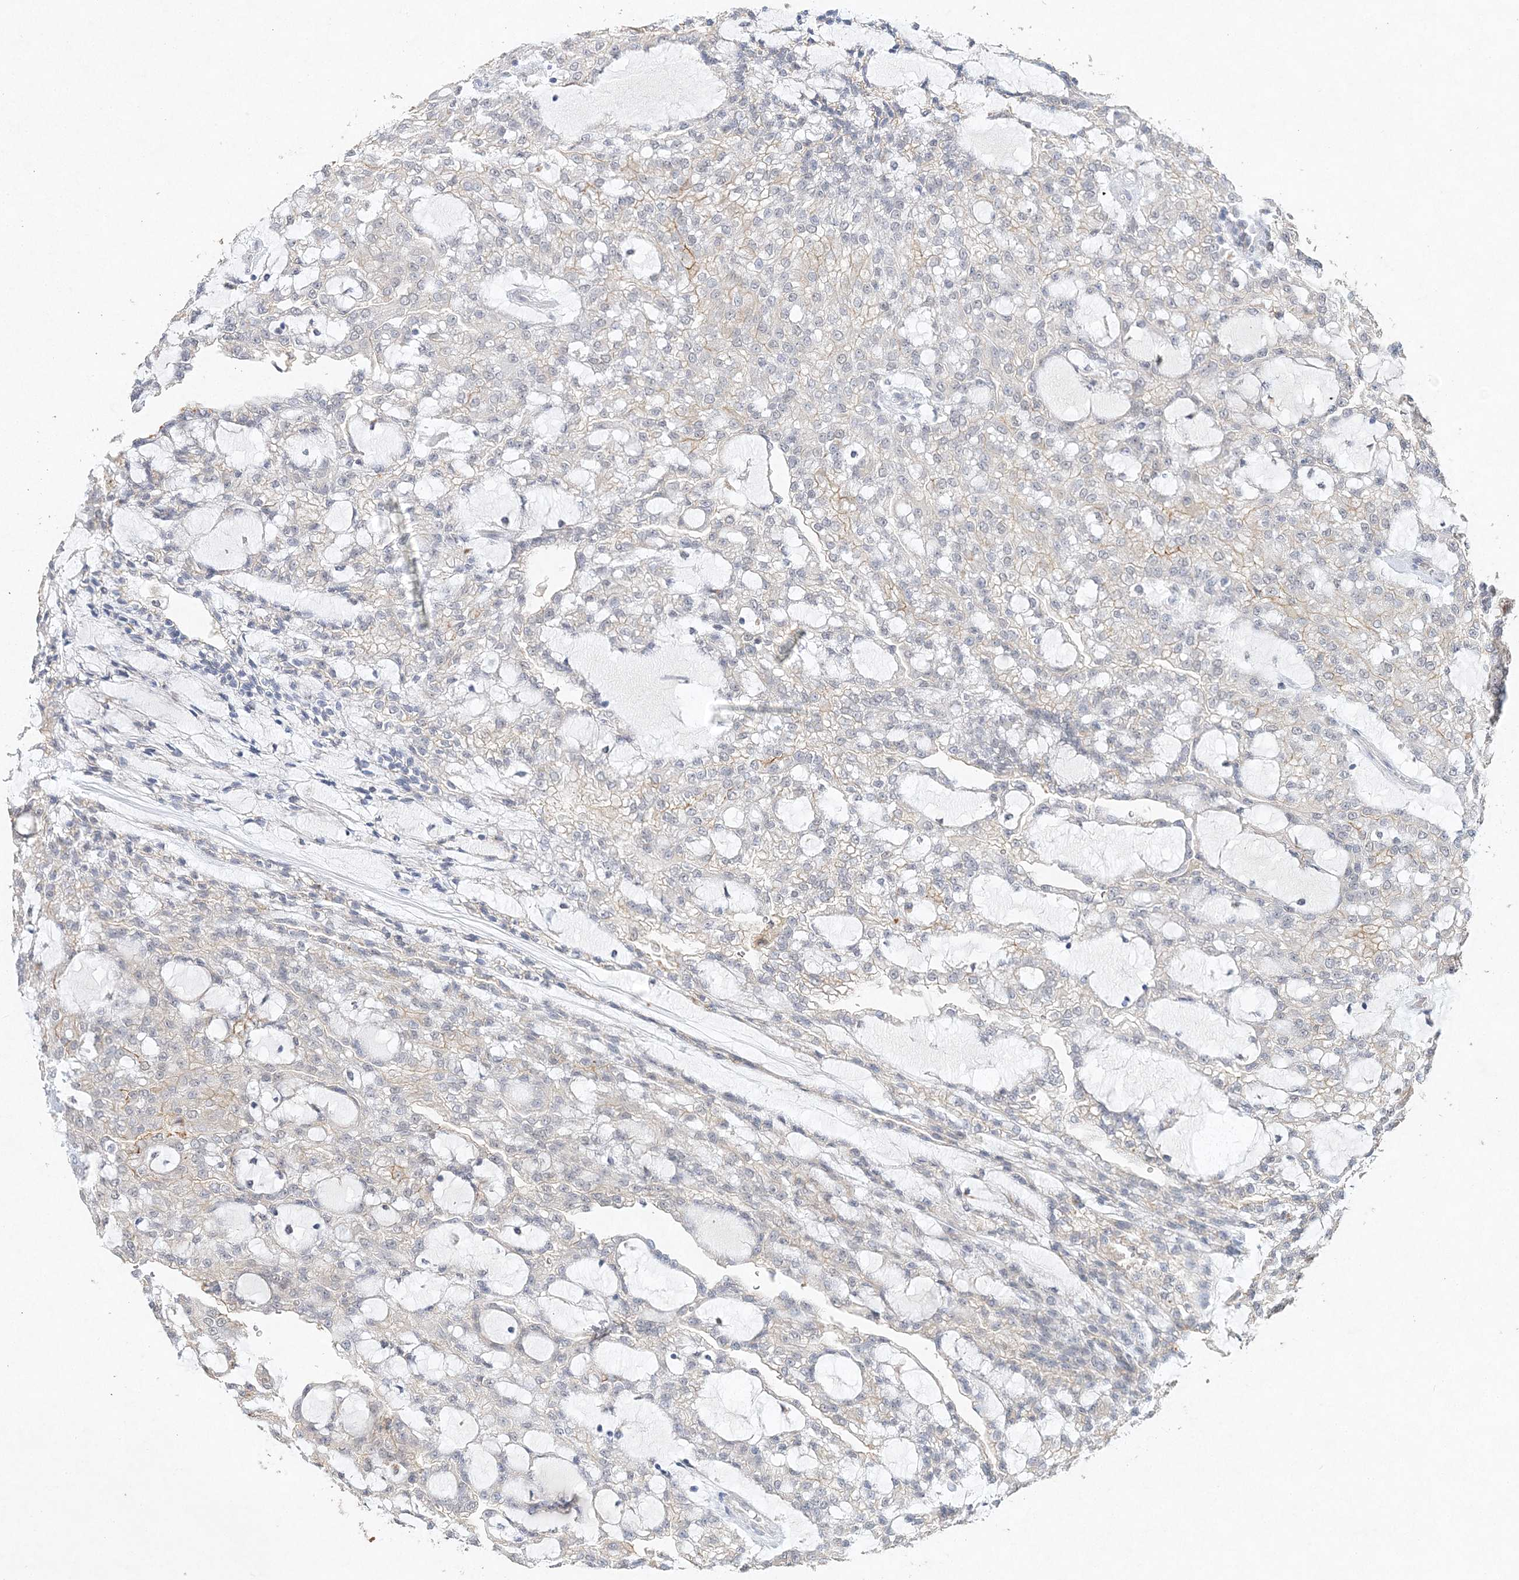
{"staining": {"intensity": "weak", "quantity": "<25%", "location": "nuclear"}, "tissue": "renal cancer", "cell_type": "Tumor cells", "image_type": "cancer", "snomed": [{"axis": "morphology", "description": "Adenocarcinoma, NOS"}, {"axis": "topography", "description": "Kidney"}], "caption": "Immunohistochemistry (IHC) of renal cancer (adenocarcinoma) demonstrates no expression in tumor cells.", "gene": "MAT2B", "patient": {"sex": "male", "age": 63}}